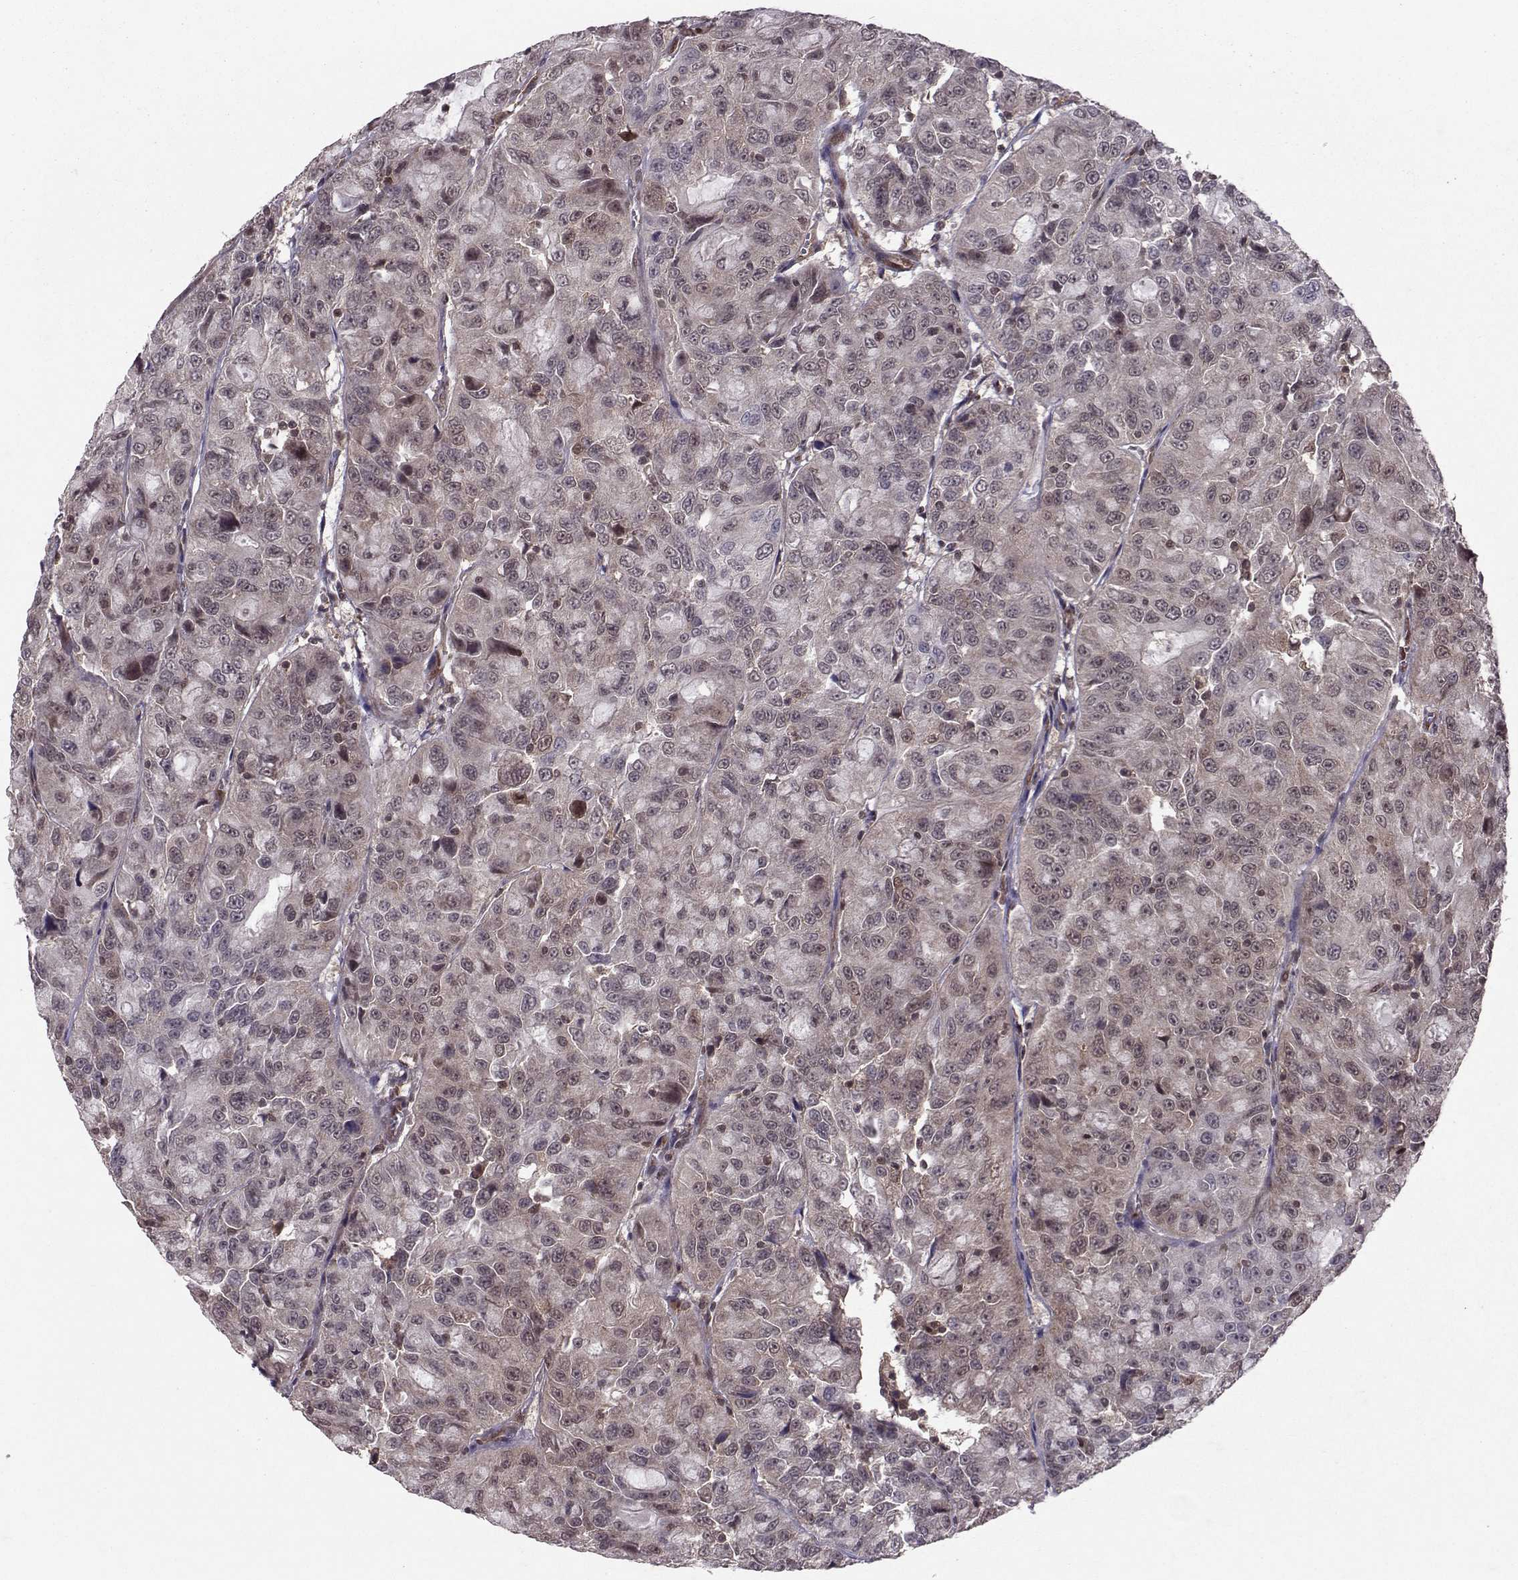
{"staining": {"intensity": "weak", "quantity": "<25%", "location": "cytoplasmic/membranous"}, "tissue": "urothelial cancer", "cell_type": "Tumor cells", "image_type": "cancer", "snomed": [{"axis": "morphology", "description": "Urothelial carcinoma, NOS"}, {"axis": "morphology", "description": "Urothelial carcinoma, High grade"}, {"axis": "topography", "description": "Urinary bladder"}], "caption": "Immunohistochemical staining of urothelial cancer displays no significant expression in tumor cells.", "gene": "PPP2R2A", "patient": {"sex": "female", "age": 73}}